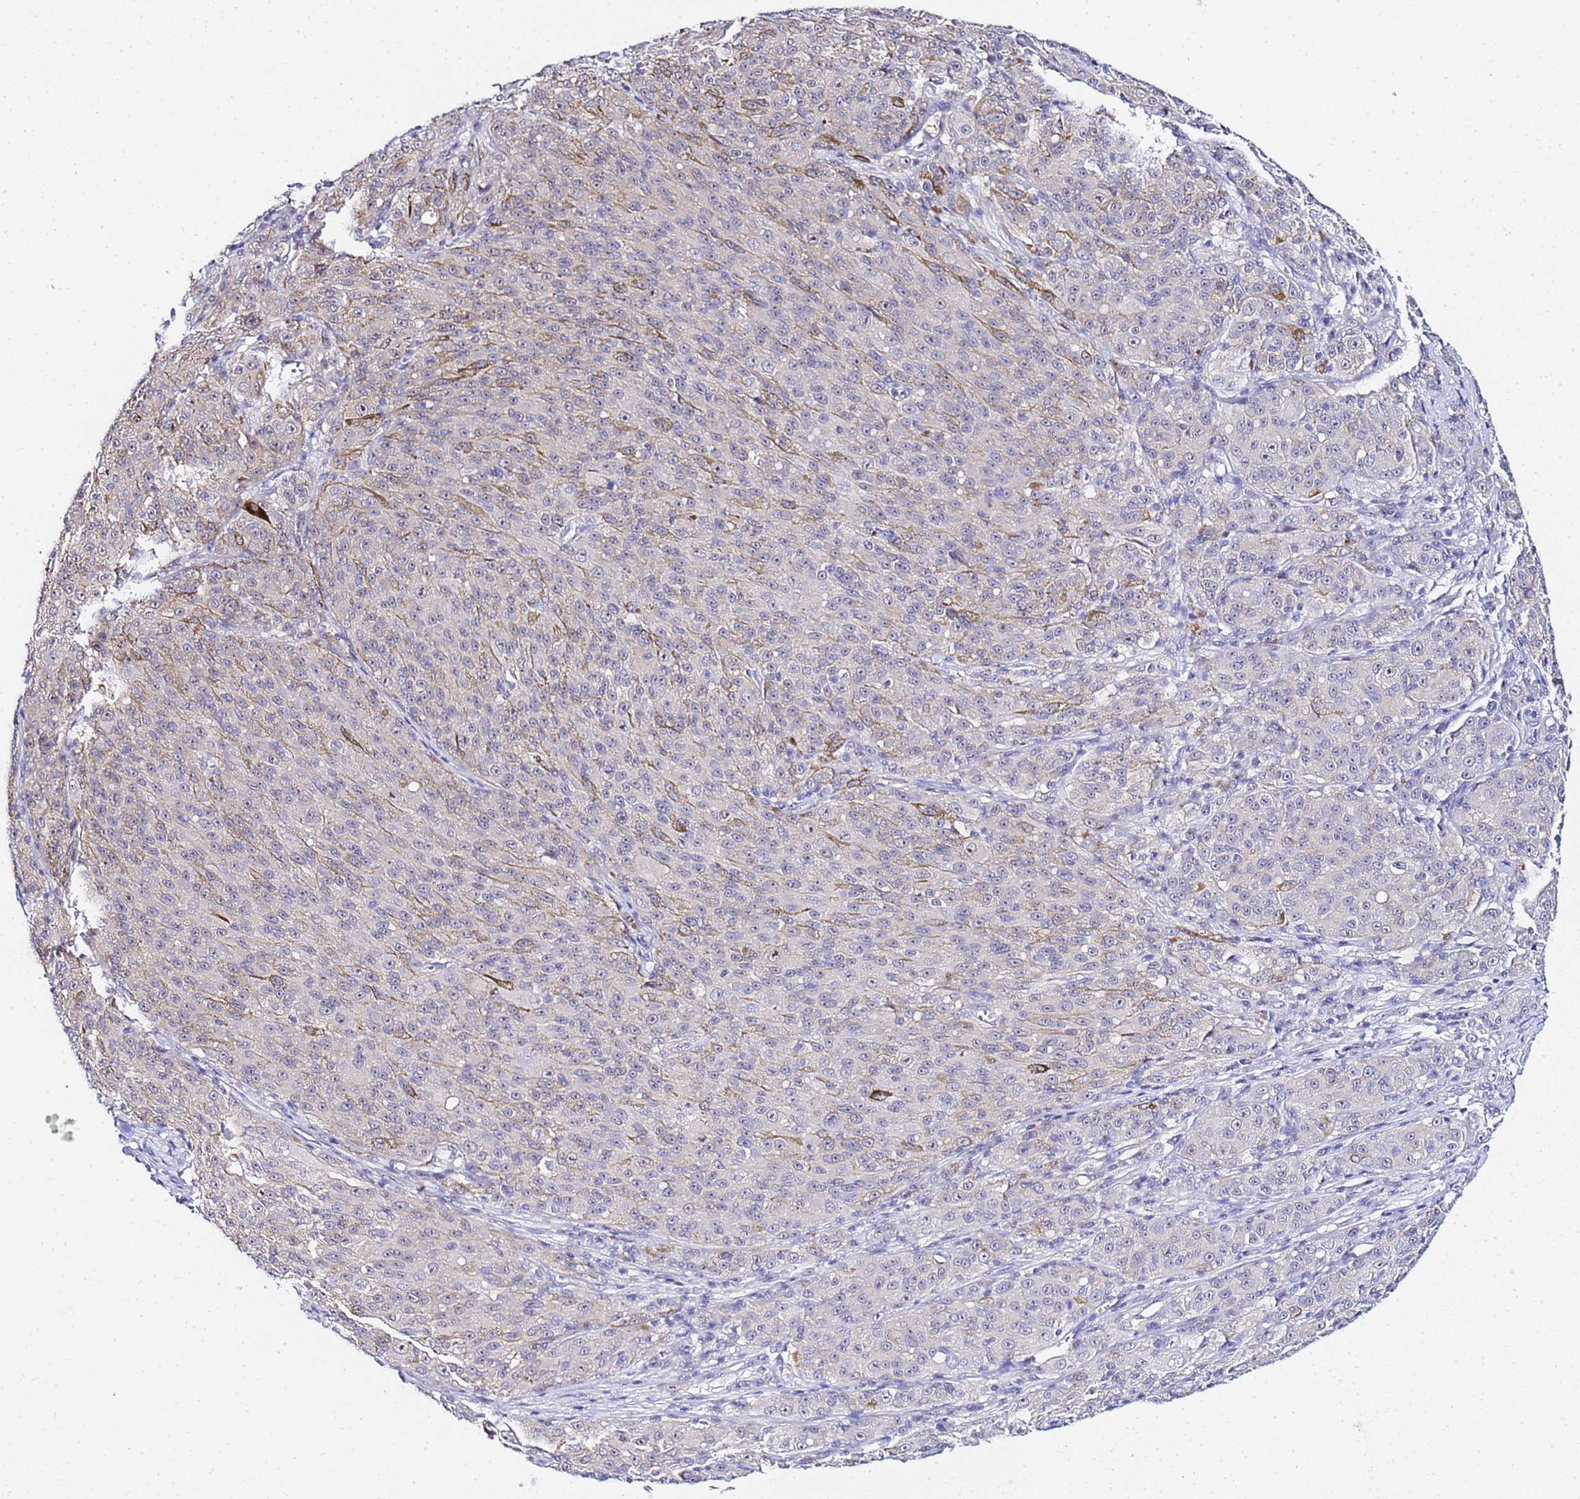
{"staining": {"intensity": "weak", "quantity": "<25%", "location": "cytoplasmic/membranous"}, "tissue": "melanoma", "cell_type": "Tumor cells", "image_type": "cancer", "snomed": [{"axis": "morphology", "description": "Malignant melanoma, NOS"}, {"axis": "topography", "description": "Skin"}], "caption": "An immunohistochemistry photomicrograph of malignant melanoma is shown. There is no staining in tumor cells of malignant melanoma.", "gene": "ACTL6B", "patient": {"sex": "female", "age": 52}}